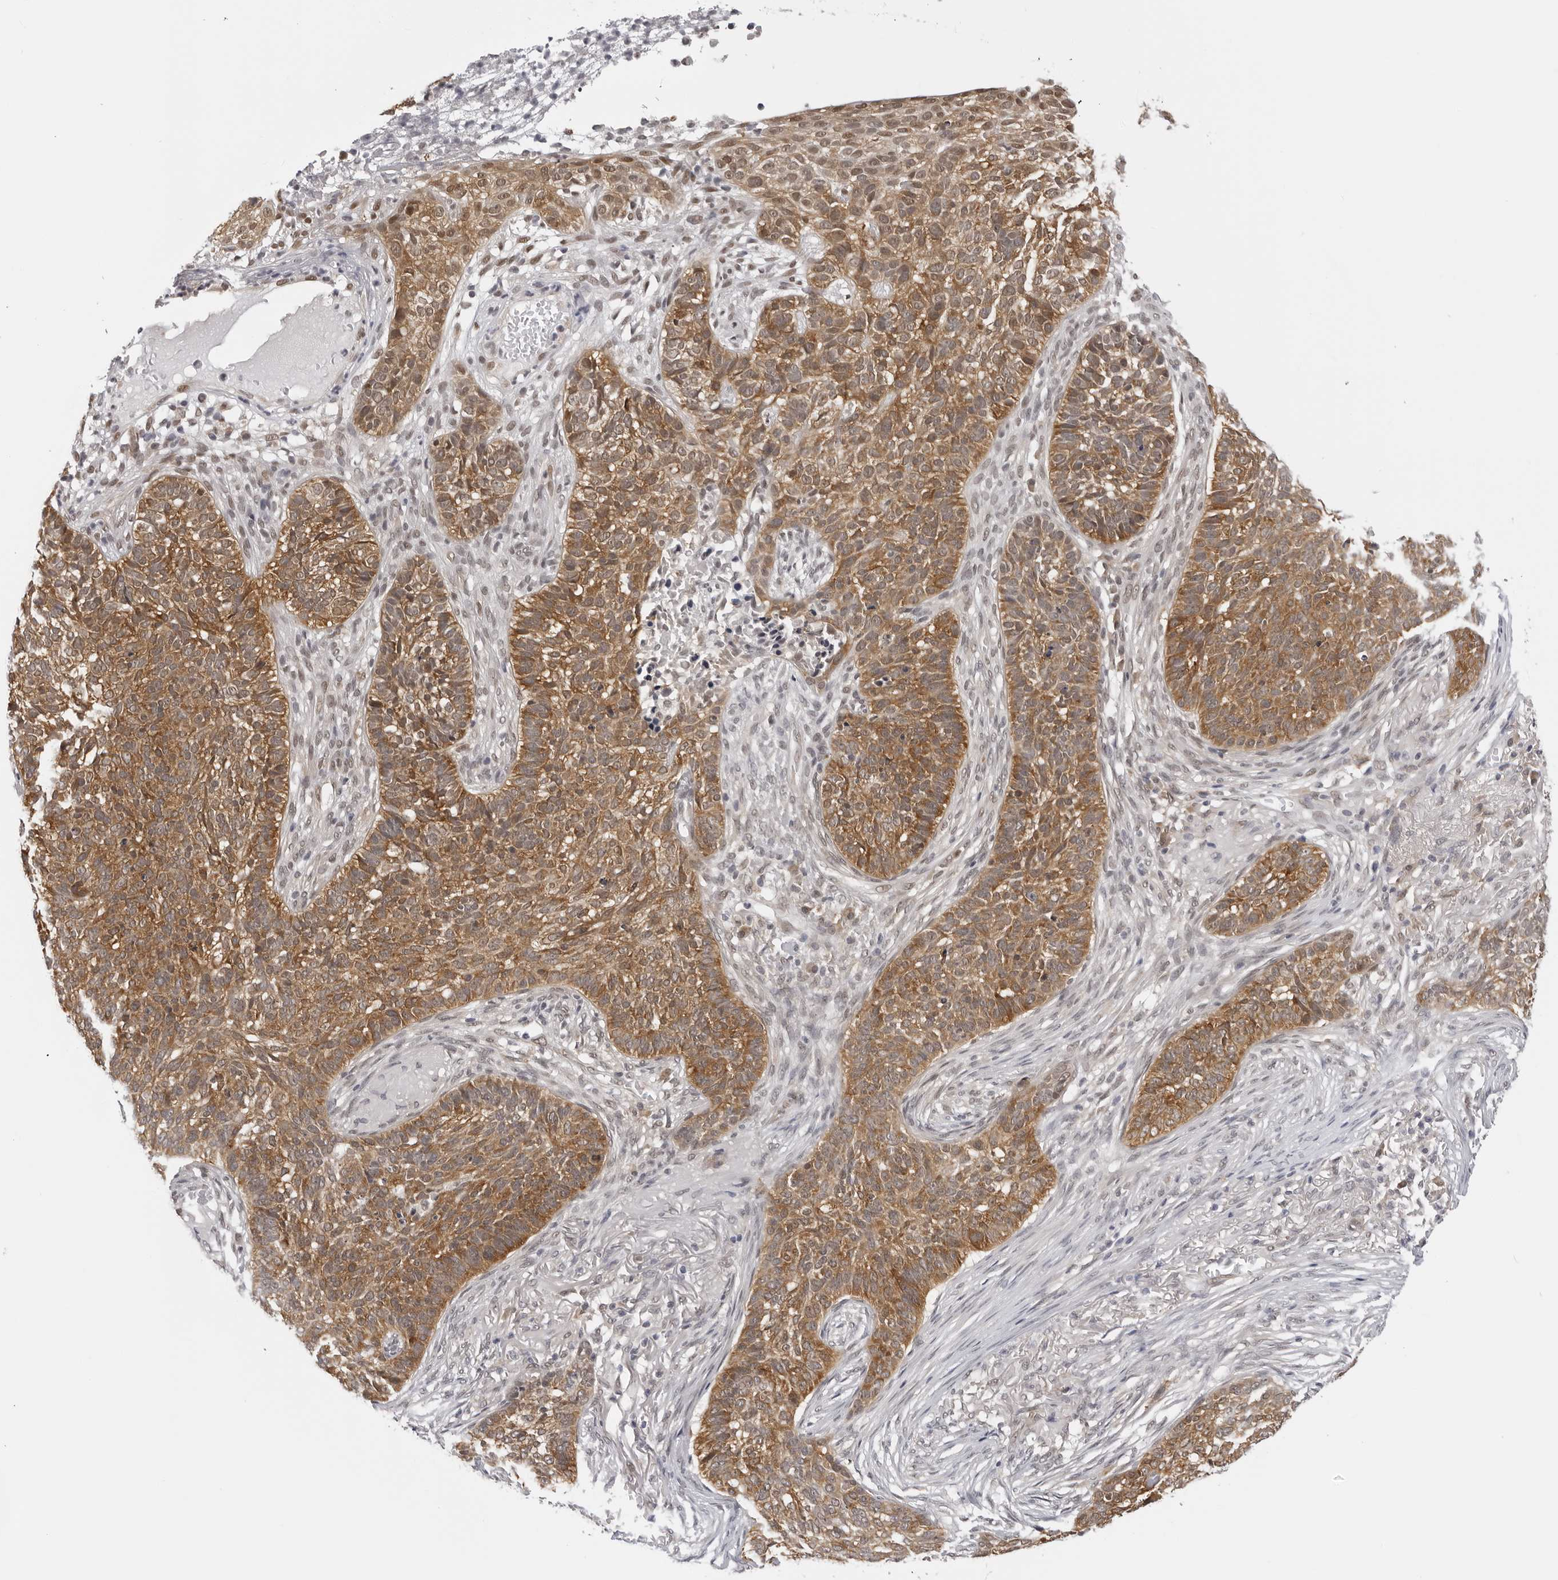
{"staining": {"intensity": "moderate", "quantity": ">75%", "location": "cytoplasmic/membranous"}, "tissue": "skin cancer", "cell_type": "Tumor cells", "image_type": "cancer", "snomed": [{"axis": "morphology", "description": "Basal cell carcinoma"}, {"axis": "topography", "description": "Skin"}], "caption": "Skin basal cell carcinoma was stained to show a protein in brown. There is medium levels of moderate cytoplasmic/membranous expression in about >75% of tumor cells. Ihc stains the protein in brown and the nuclei are stained blue.", "gene": "WDR77", "patient": {"sex": "male", "age": 85}}